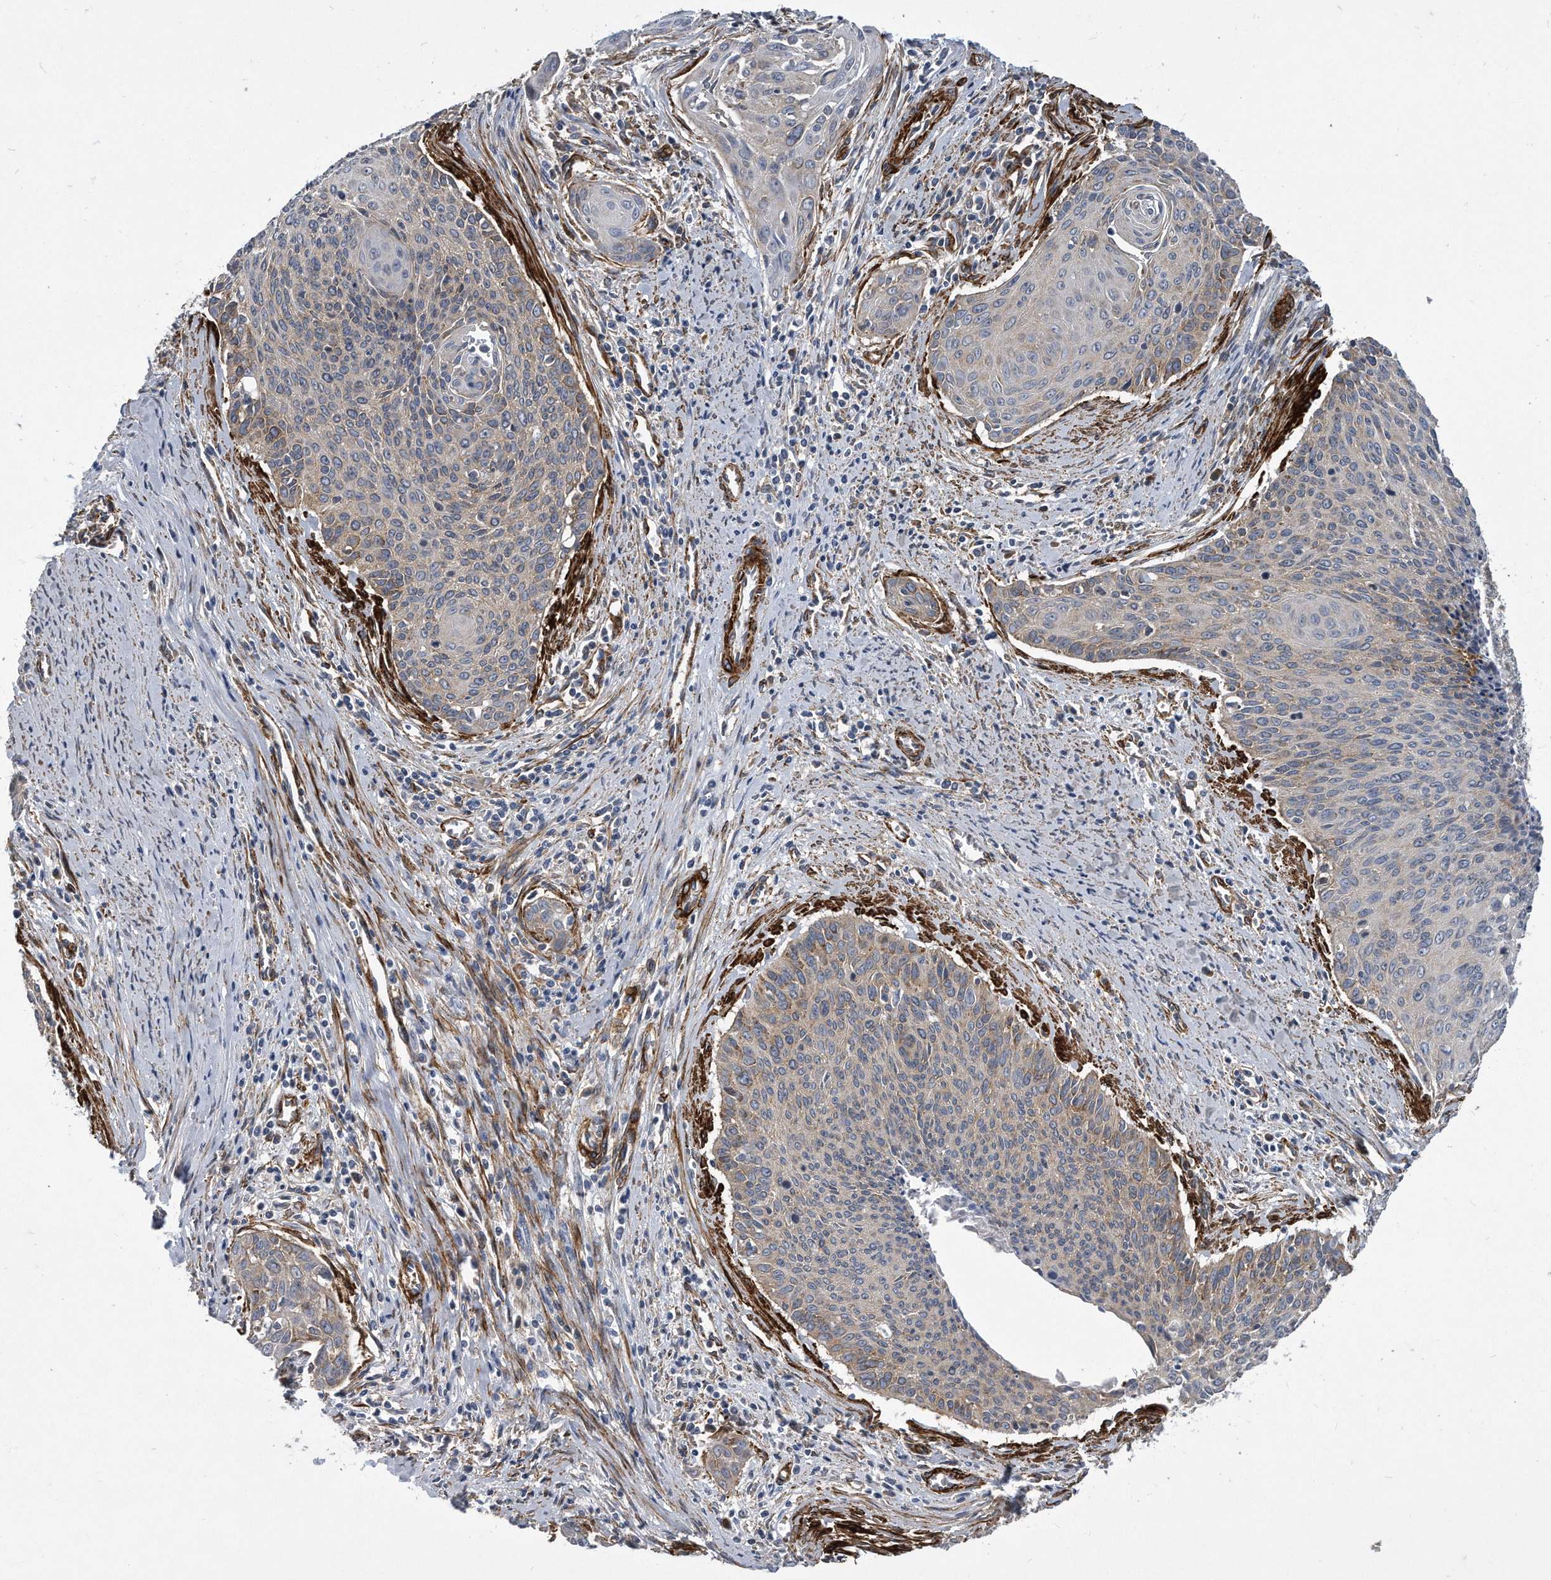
{"staining": {"intensity": "moderate", "quantity": "25%-75%", "location": "cytoplasmic/membranous"}, "tissue": "cervical cancer", "cell_type": "Tumor cells", "image_type": "cancer", "snomed": [{"axis": "morphology", "description": "Squamous cell carcinoma, NOS"}, {"axis": "topography", "description": "Cervix"}], "caption": "Tumor cells demonstrate medium levels of moderate cytoplasmic/membranous expression in approximately 25%-75% of cells in squamous cell carcinoma (cervical). (DAB IHC, brown staining for protein, blue staining for nuclei).", "gene": "EIF2B4", "patient": {"sex": "female", "age": 55}}